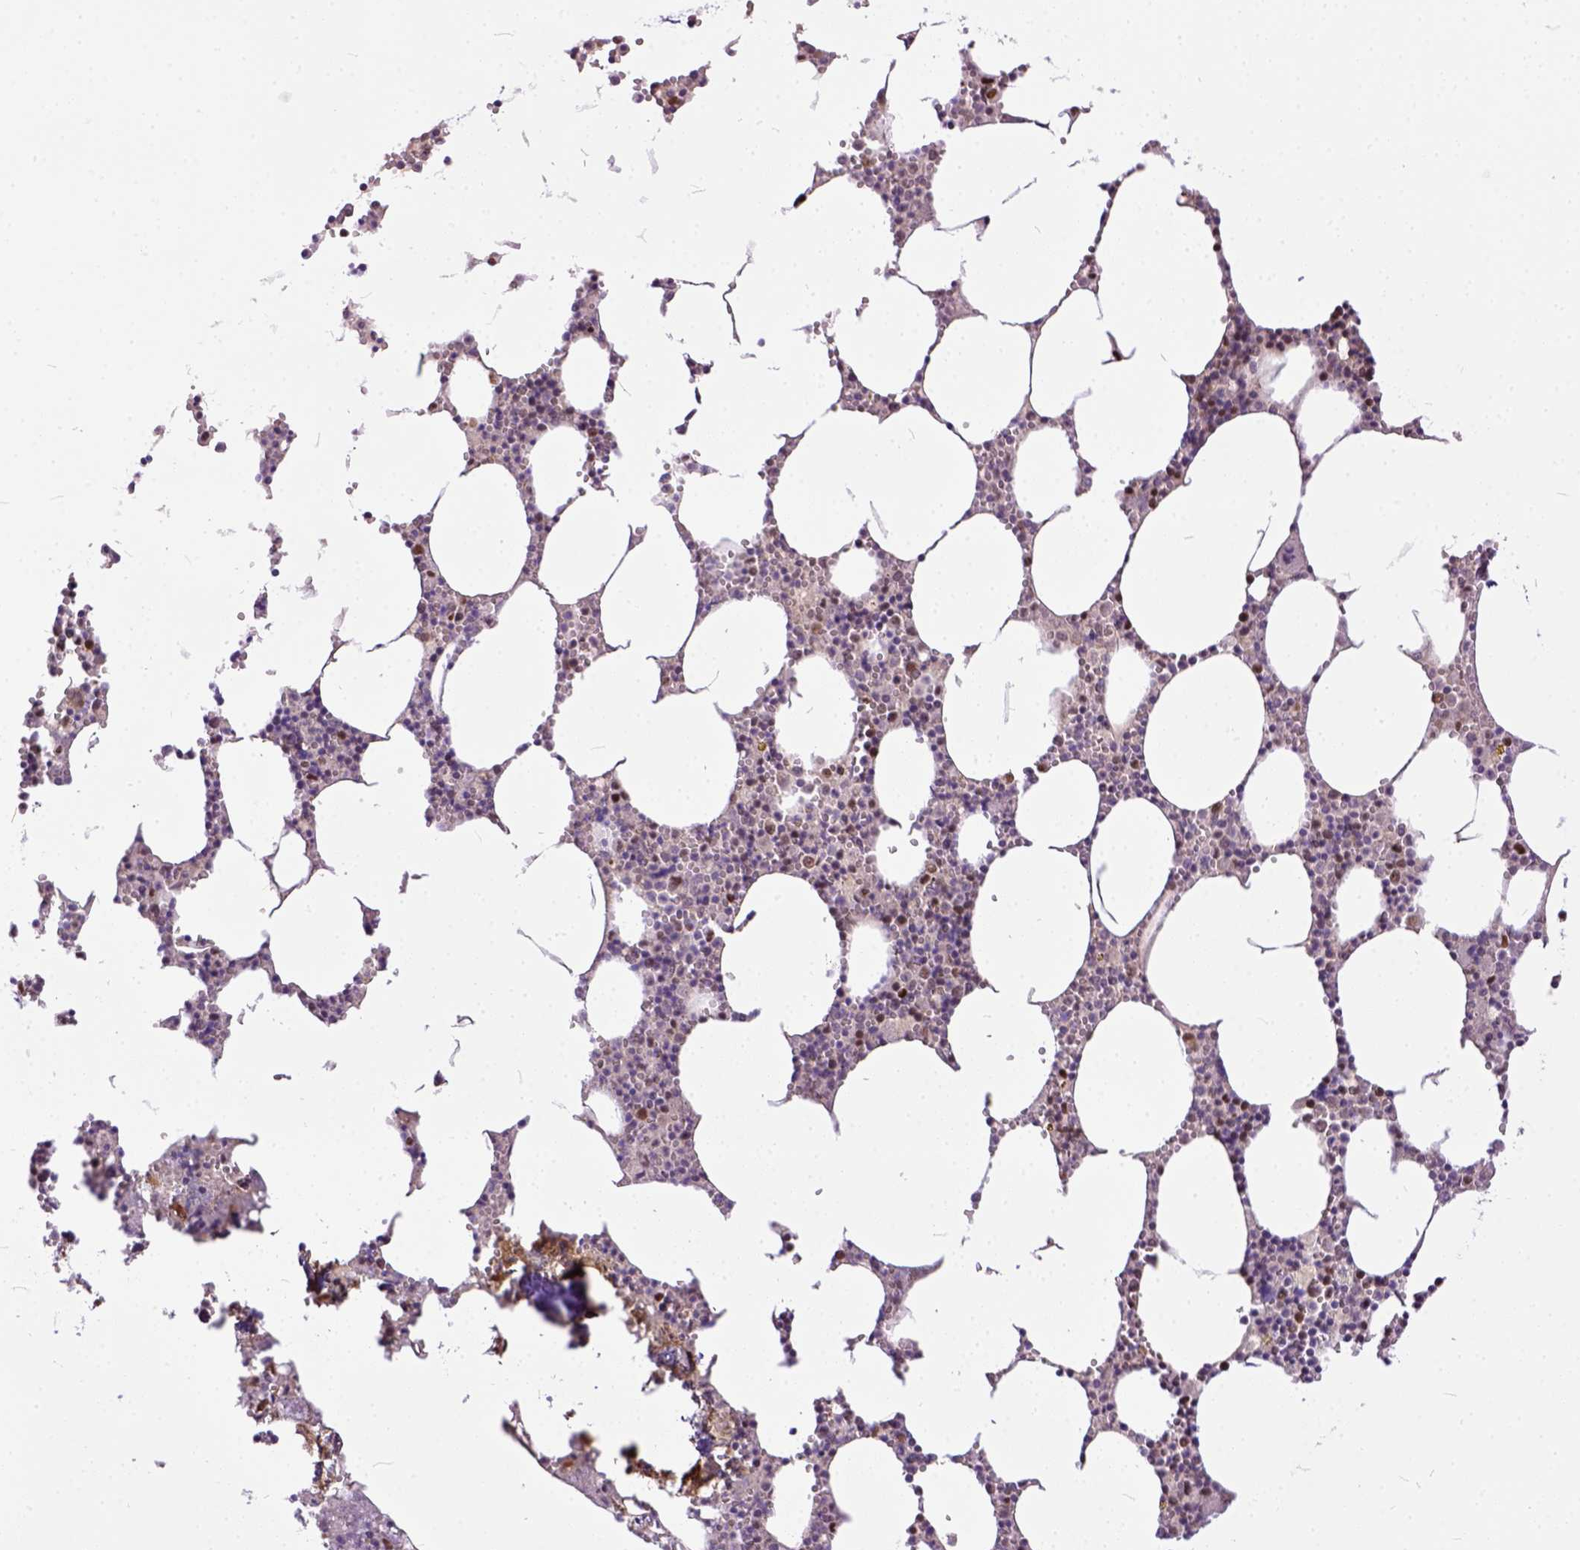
{"staining": {"intensity": "strong", "quantity": ">75%", "location": "nuclear"}, "tissue": "bone marrow", "cell_type": "Hematopoietic cells", "image_type": "normal", "snomed": [{"axis": "morphology", "description": "Normal tissue, NOS"}, {"axis": "topography", "description": "Bone marrow"}], "caption": "A high amount of strong nuclear expression is present in about >75% of hematopoietic cells in benign bone marrow.", "gene": "ERCC1", "patient": {"sex": "male", "age": 54}}